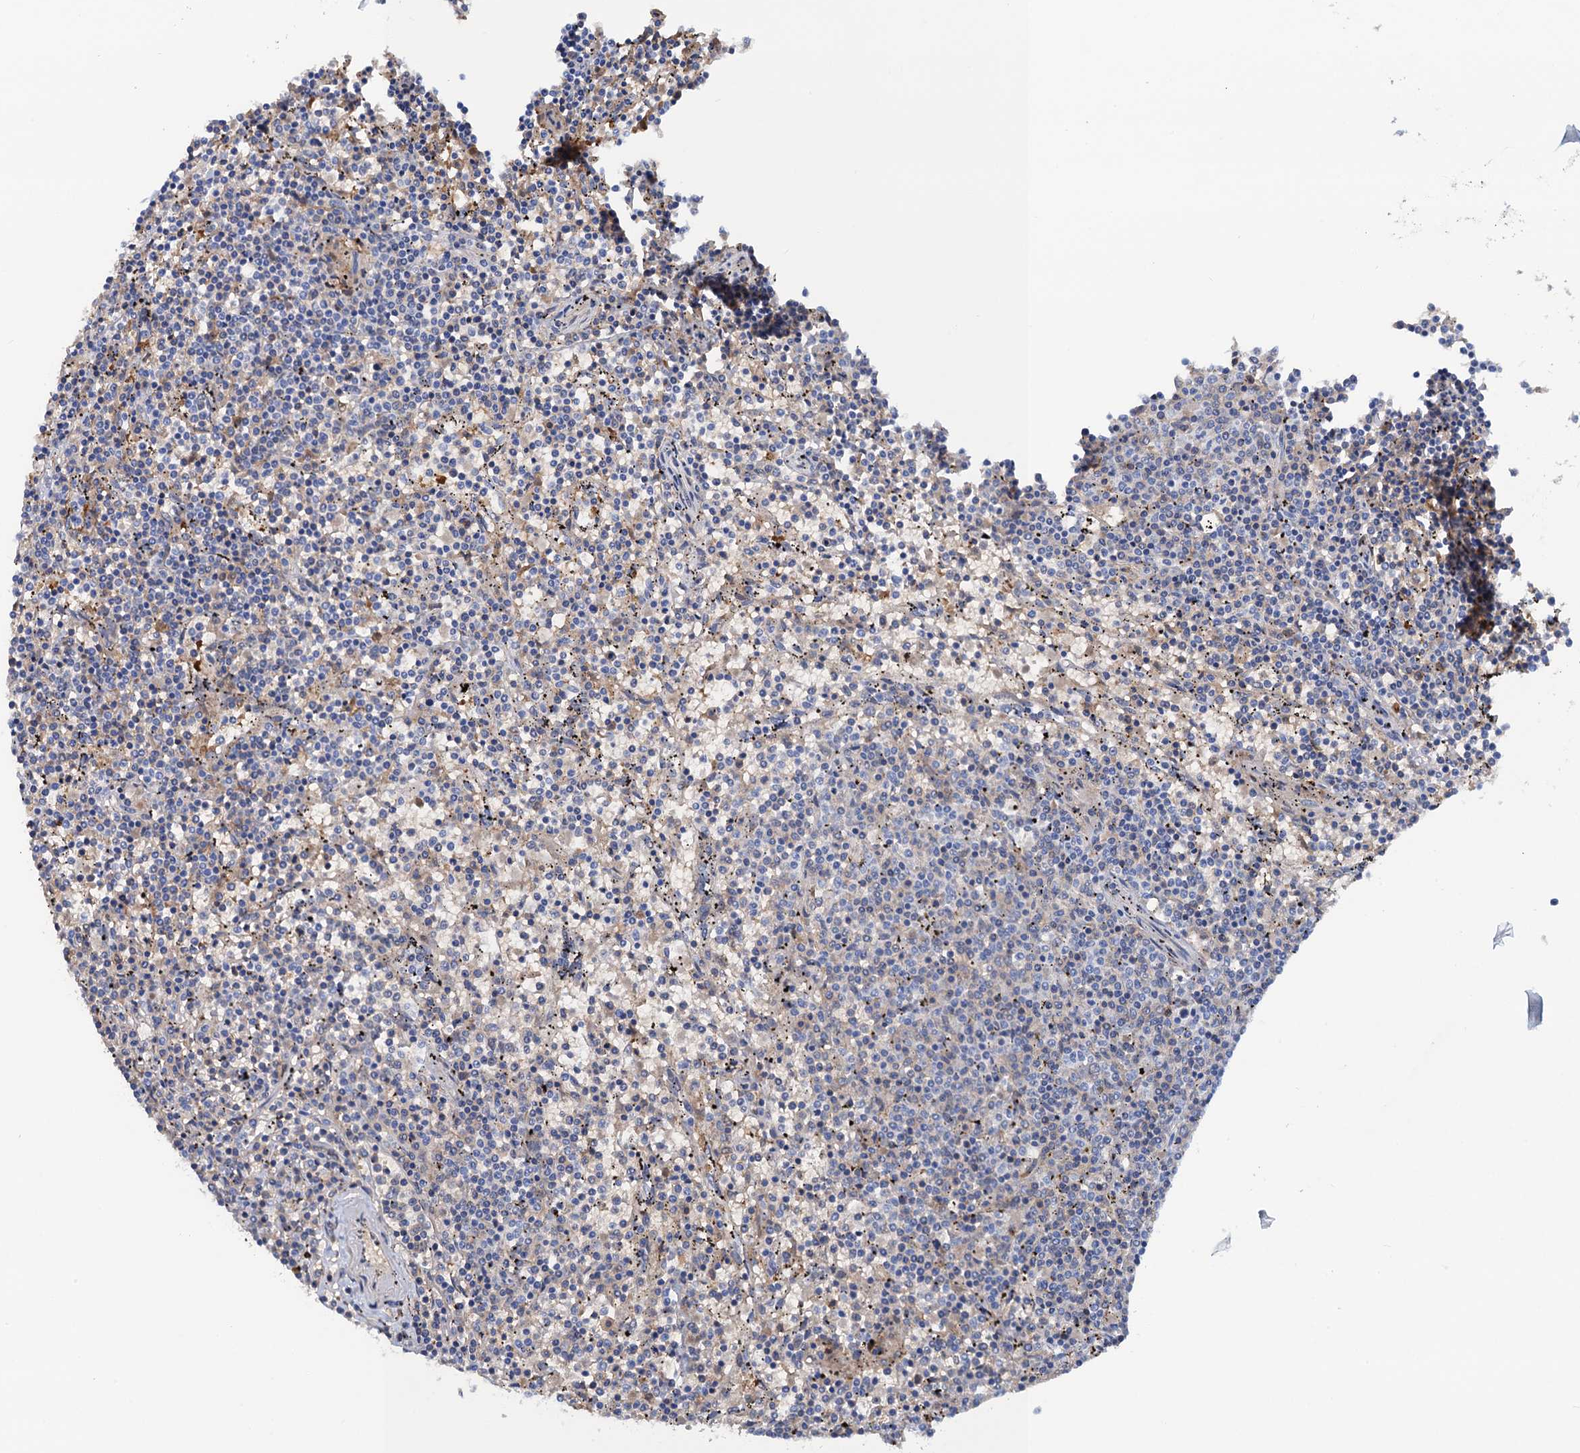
{"staining": {"intensity": "negative", "quantity": "none", "location": "none"}, "tissue": "lymphoma", "cell_type": "Tumor cells", "image_type": "cancer", "snomed": [{"axis": "morphology", "description": "Malignant lymphoma, non-Hodgkin's type, Low grade"}, {"axis": "topography", "description": "Spleen"}], "caption": "Immunohistochemical staining of human malignant lymphoma, non-Hodgkin's type (low-grade) demonstrates no significant staining in tumor cells.", "gene": "FAH", "patient": {"sex": "female", "age": 50}}